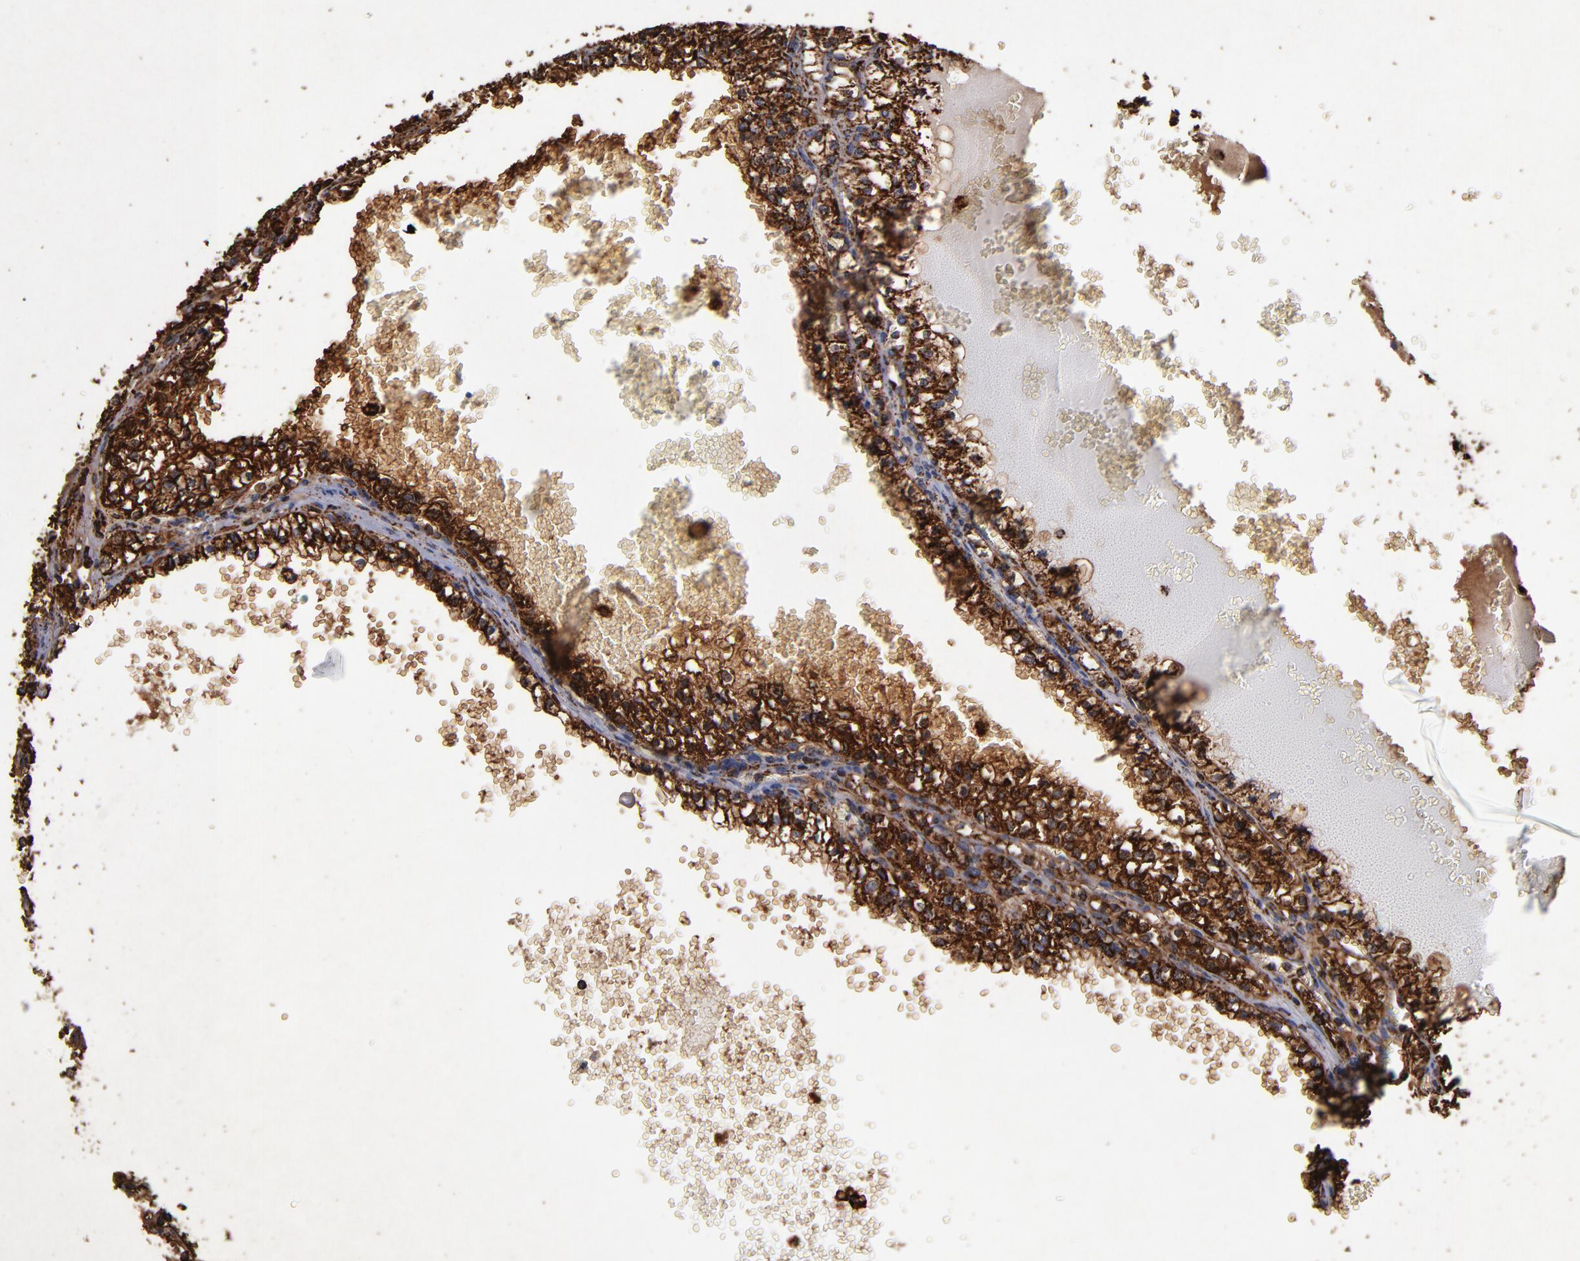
{"staining": {"intensity": "strong", "quantity": ">75%", "location": "cytoplasmic/membranous"}, "tissue": "renal cancer", "cell_type": "Tumor cells", "image_type": "cancer", "snomed": [{"axis": "morphology", "description": "Adenocarcinoma, NOS"}, {"axis": "topography", "description": "Kidney"}], "caption": "Renal cancer tissue shows strong cytoplasmic/membranous expression in about >75% of tumor cells", "gene": "SOD2", "patient": {"sex": "male", "age": 61}}